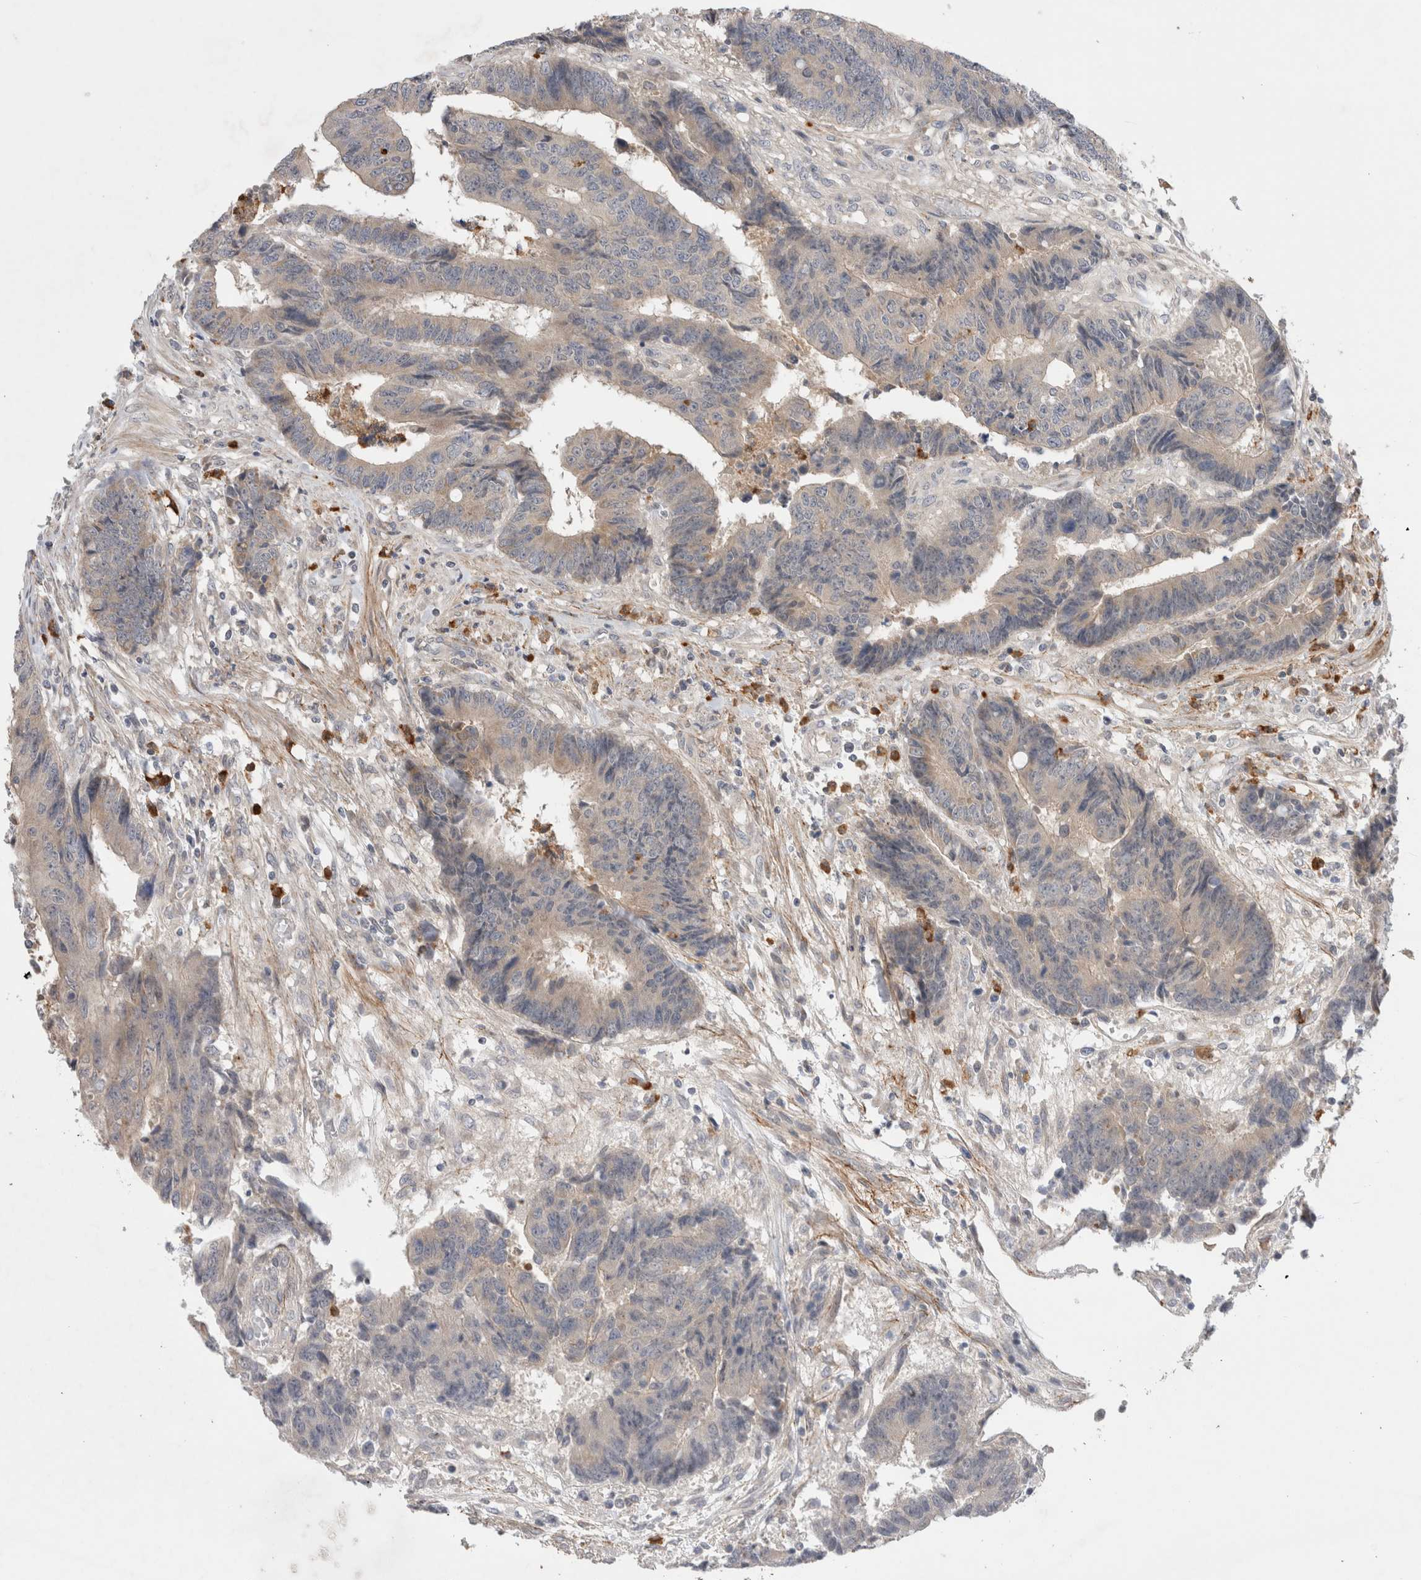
{"staining": {"intensity": "weak", "quantity": "<25%", "location": "cytoplasmic/membranous"}, "tissue": "colorectal cancer", "cell_type": "Tumor cells", "image_type": "cancer", "snomed": [{"axis": "morphology", "description": "Adenocarcinoma, NOS"}, {"axis": "topography", "description": "Rectum"}], "caption": "This photomicrograph is of colorectal adenocarcinoma stained with IHC to label a protein in brown with the nuclei are counter-stained blue. There is no expression in tumor cells.", "gene": "GSDMB", "patient": {"sex": "male", "age": 84}}